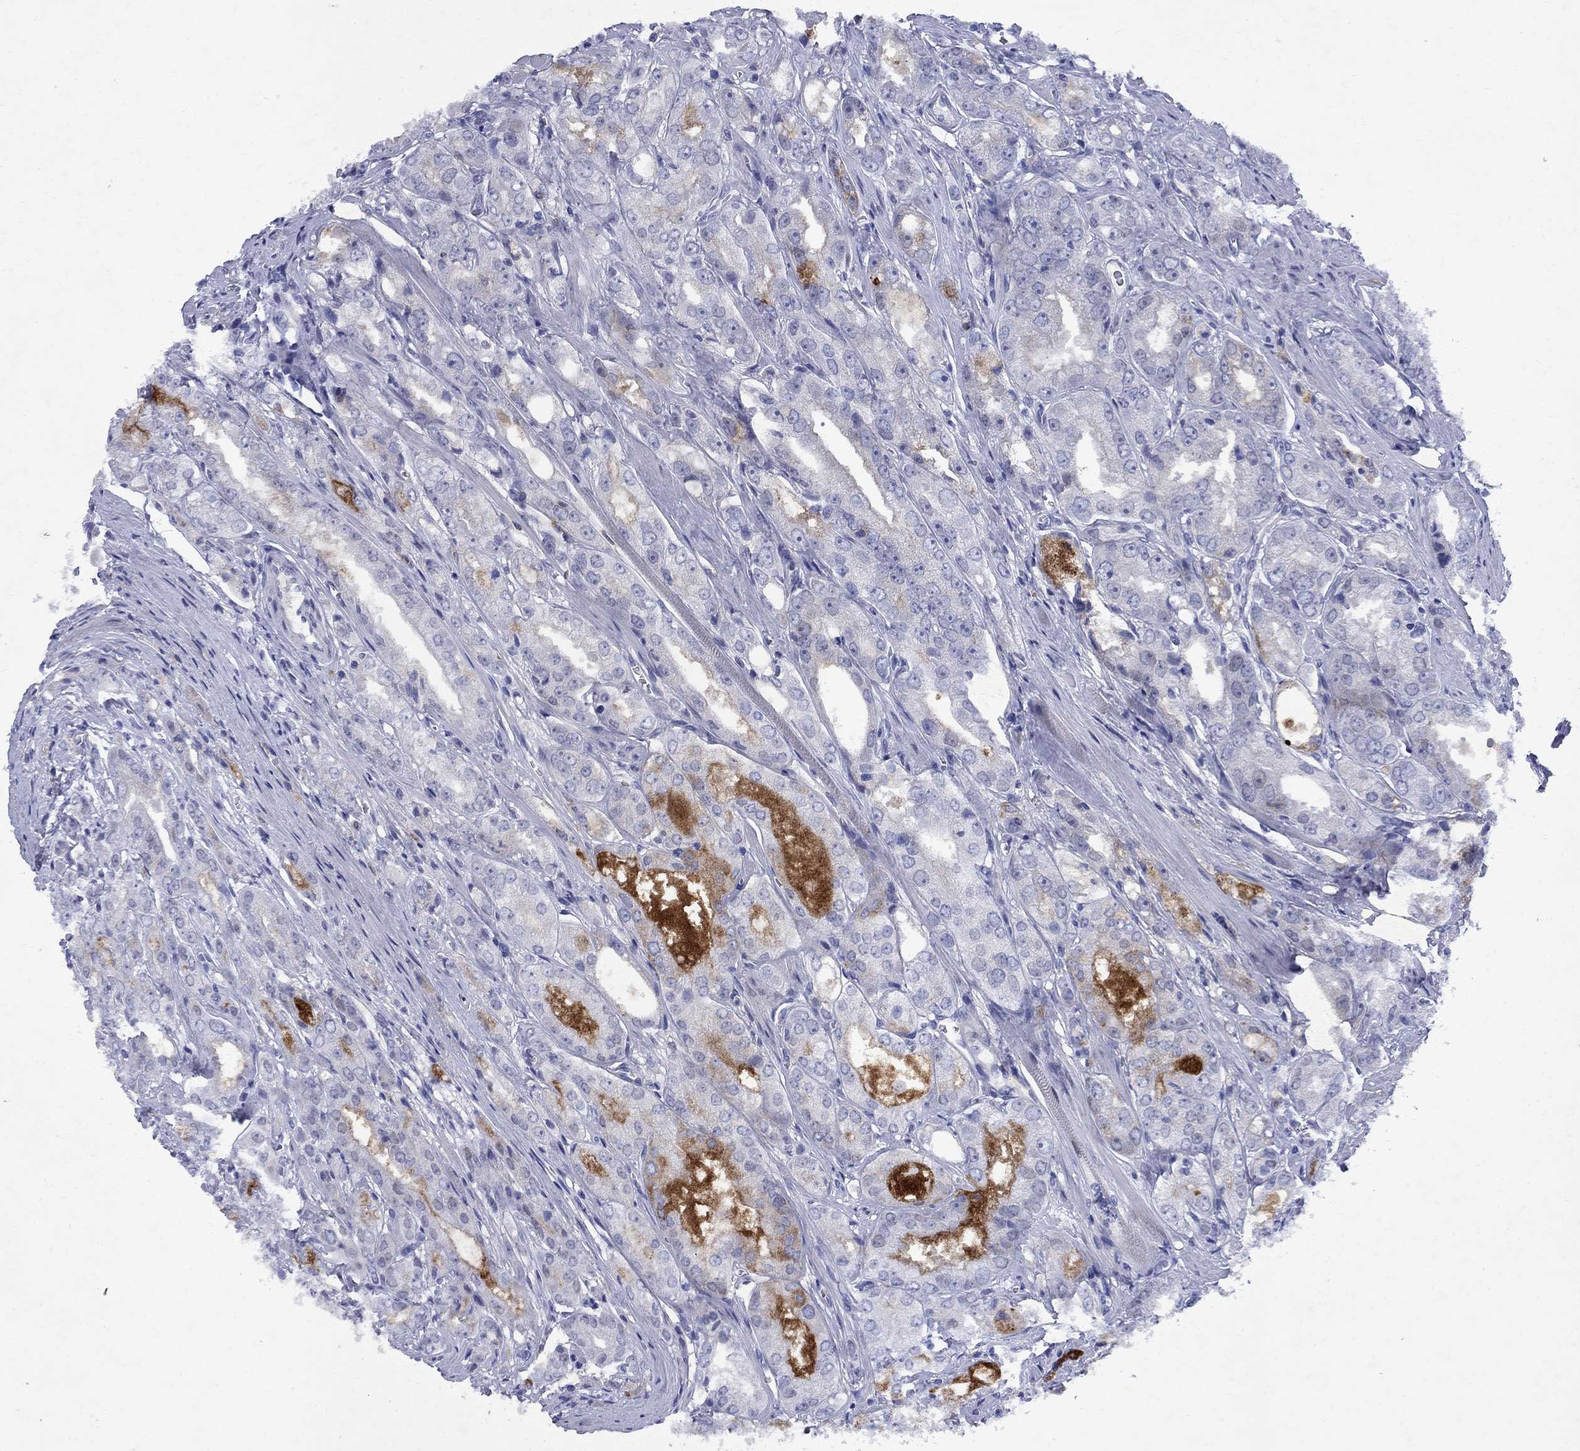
{"staining": {"intensity": "moderate", "quantity": "<25%", "location": "cytoplasmic/membranous"}, "tissue": "prostate cancer", "cell_type": "Tumor cells", "image_type": "cancer", "snomed": [{"axis": "morphology", "description": "Adenocarcinoma, NOS"}, {"axis": "morphology", "description": "Adenocarcinoma, High grade"}, {"axis": "topography", "description": "Prostate"}], "caption": "Prostate cancer (high-grade adenocarcinoma) tissue exhibits moderate cytoplasmic/membranous positivity in approximately <25% of tumor cells", "gene": "STAB2", "patient": {"sex": "male", "age": 70}}